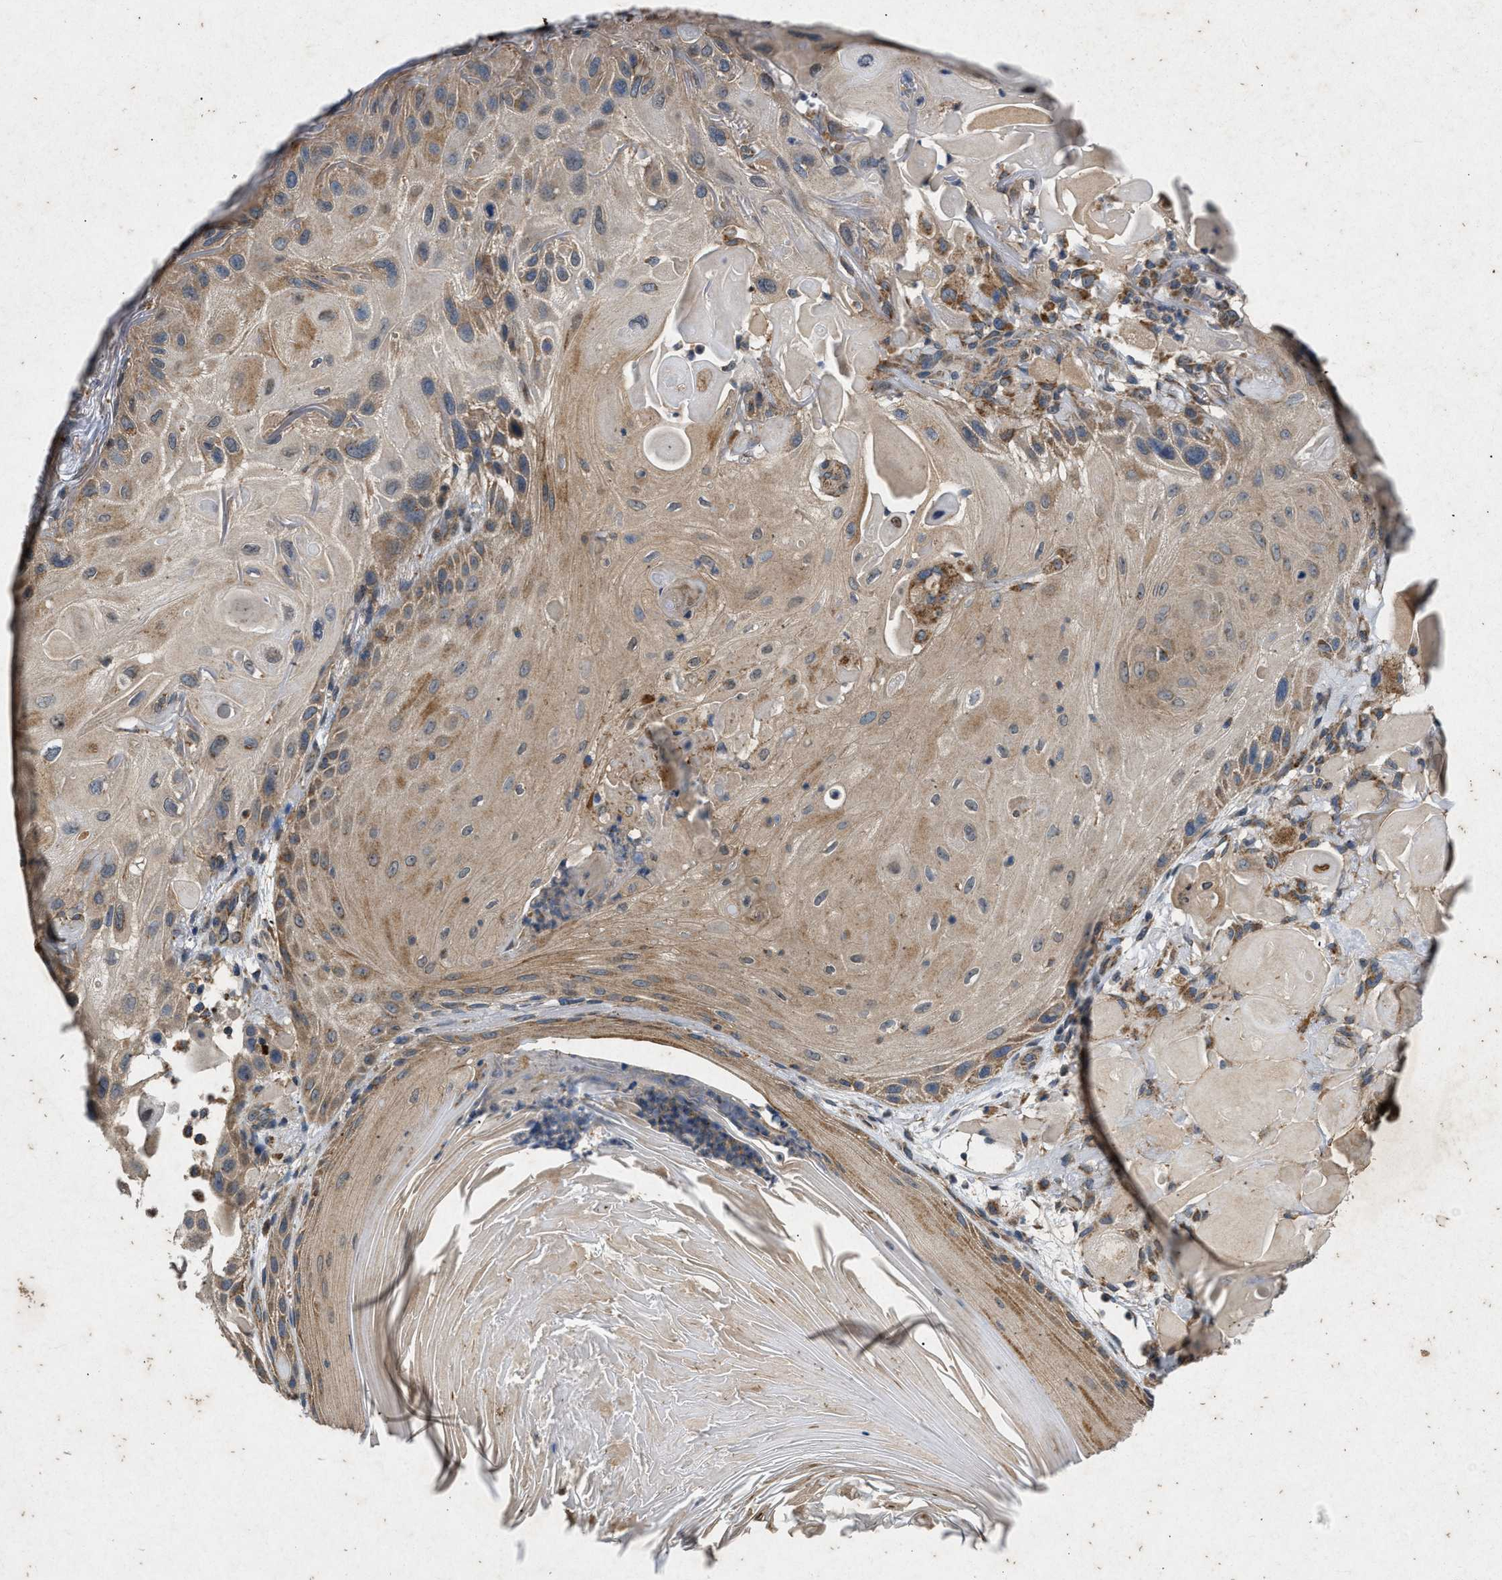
{"staining": {"intensity": "moderate", "quantity": ">75%", "location": "cytoplasmic/membranous"}, "tissue": "skin cancer", "cell_type": "Tumor cells", "image_type": "cancer", "snomed": [{"axis": "morphology", "description": "Squamous cell carcinoma, NOS"}, {"axis": "topography", "description": "Skin"}], "caption": "Protein staining demonstrates moderate cytoplasmic/membranous positivity in approximately >75% of tumor cells in skin cancer.", "gene": "PRKG2", "patient": {"sex": "female", "age": 77}}